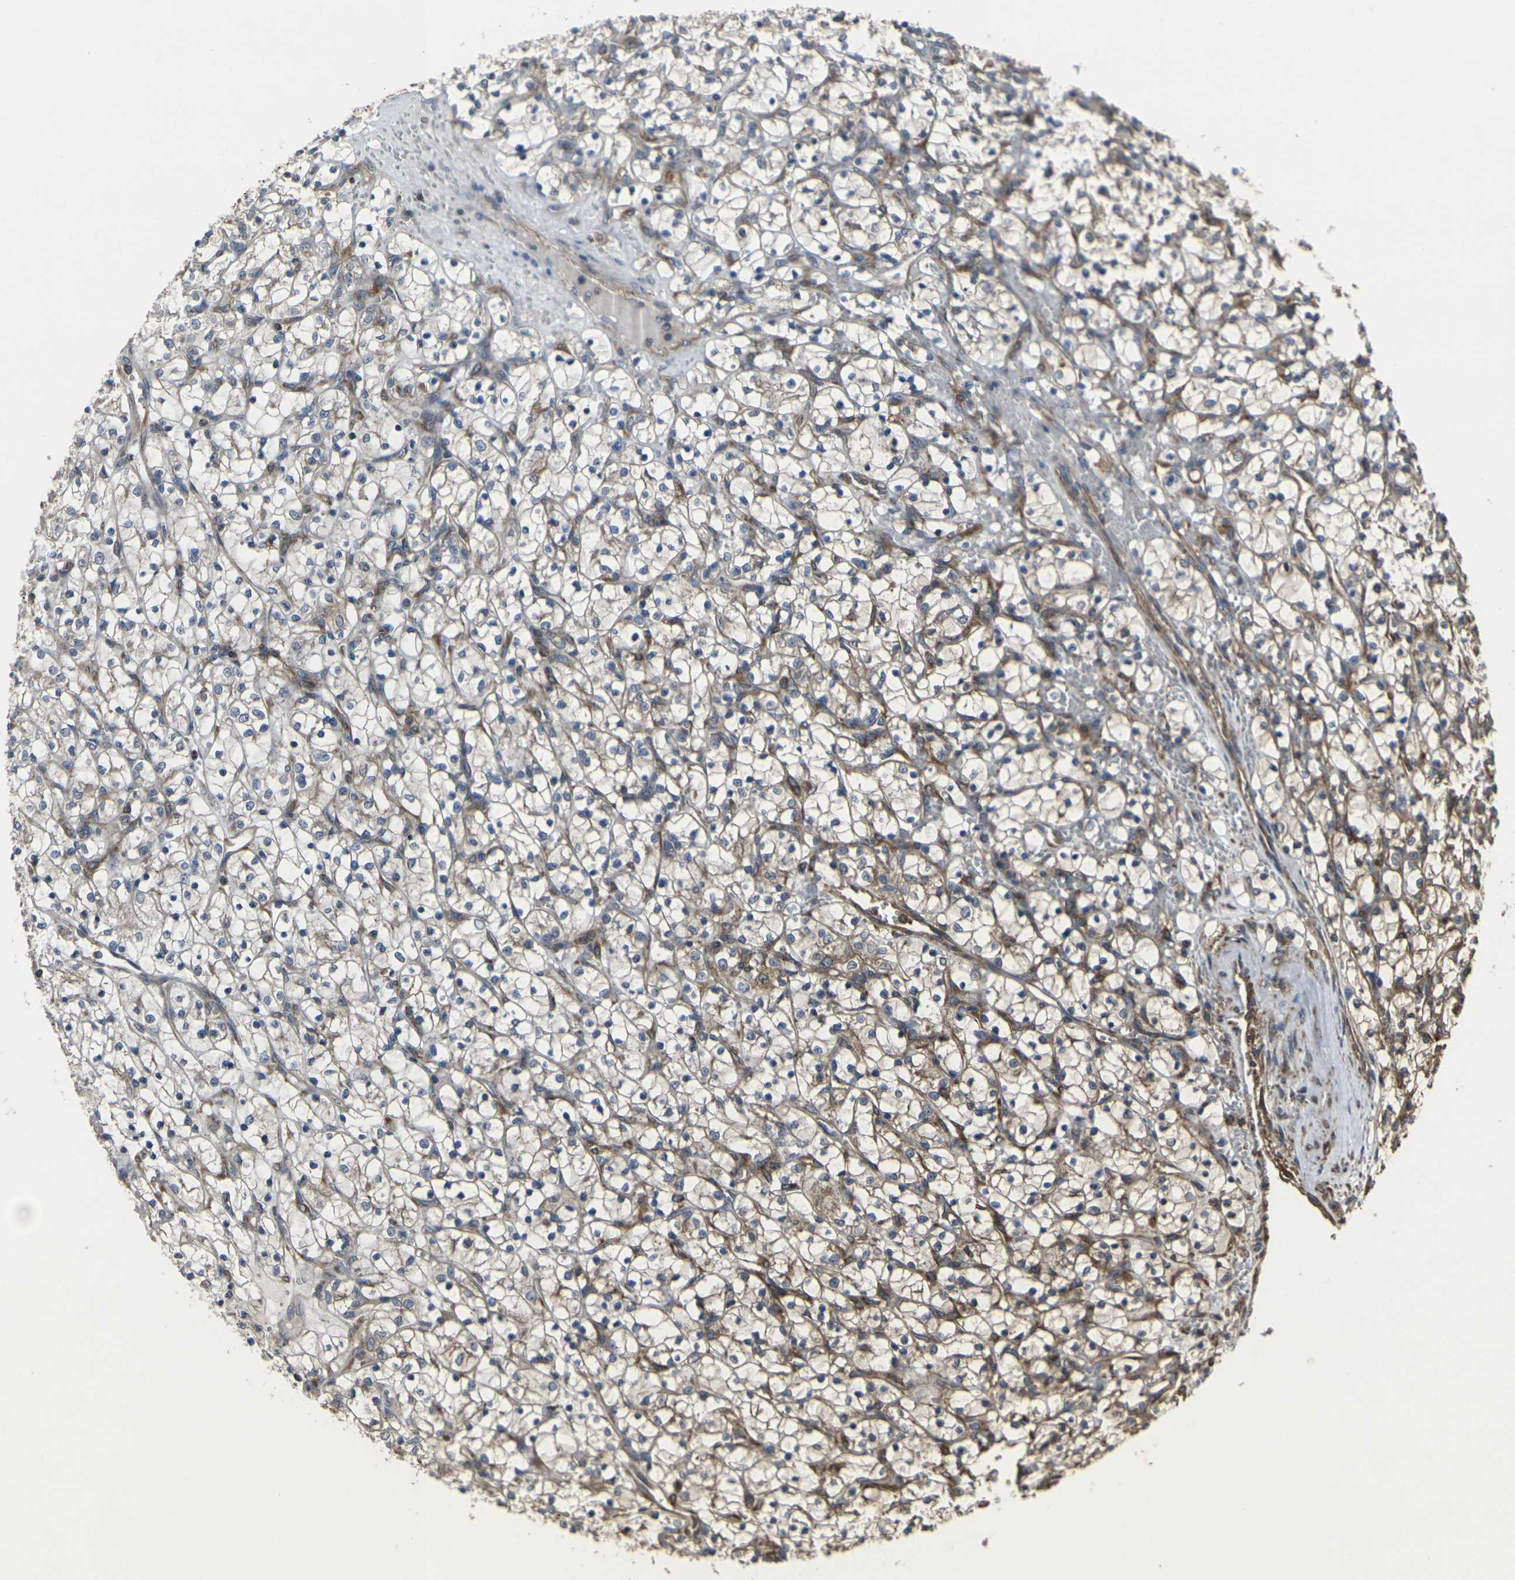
{"staining": {"intensity": "weak", "quantity": "<25%", "location": "cytoplasmic/membranous"}, "tissue": "renal cancer", "cell_type": "Tumor cells", "image_type": "cancer", "snomed": [{"axis": "morphology", "description": "Adenocarcinoma, NOS"}, {"axis": "topography", "description": "Kidney"}], "caption": "There is no significant positivity in tumor cells of renal adenocarcinoma.", "gene": "PRKACB", "patient": {"sex": "female", "age": 69}}